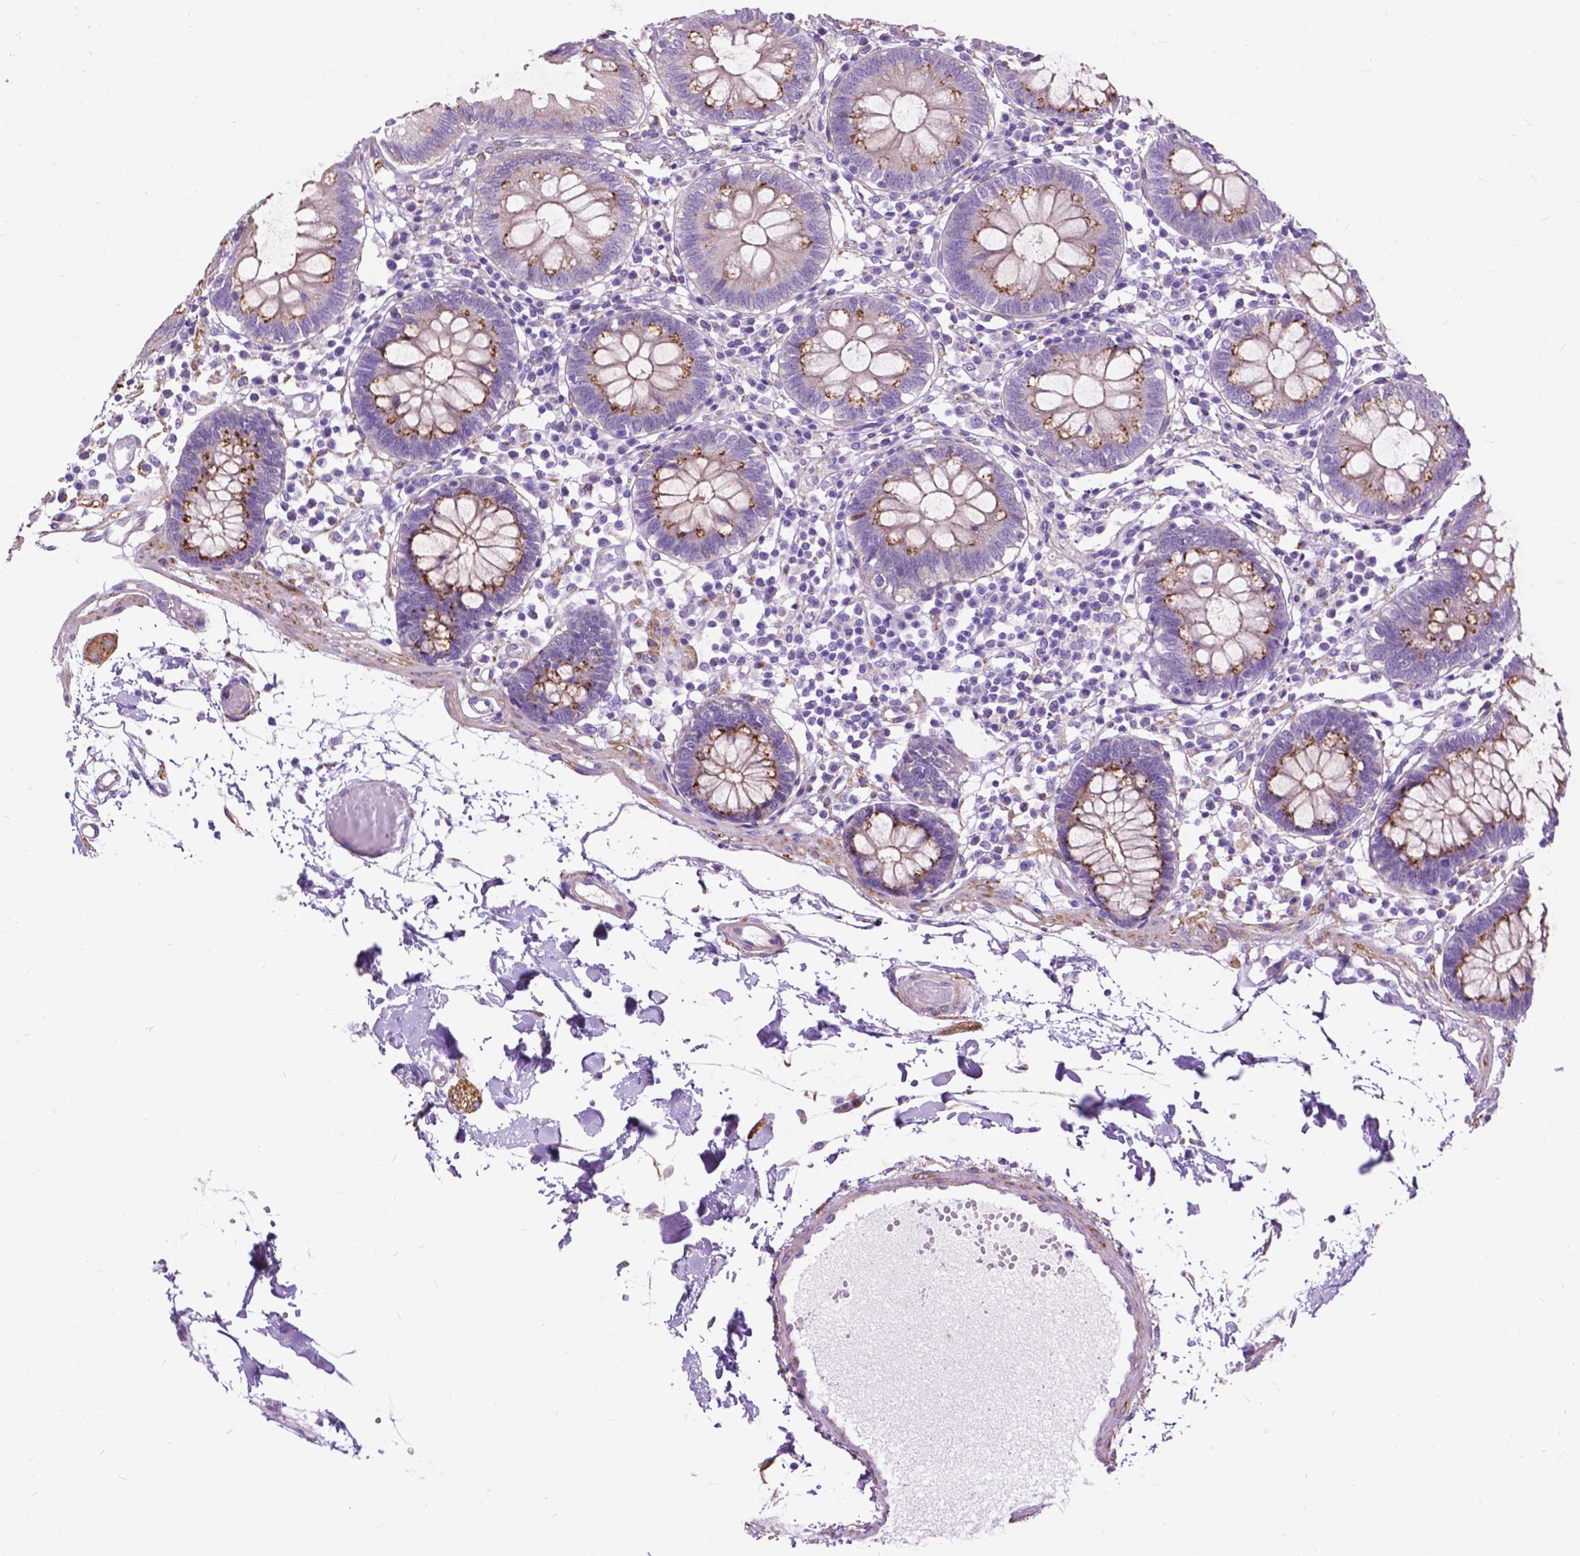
{"staining": {"intensity": "negative", "quantity": "none", "location": "none"}, "tissue": "colon", "cell_type": "Endothelial cells", "image_type": "normal", "snomed": [{"axis": "morphology", "description": "Normal tissue, NOS"}, {"axis": "morphology", "description": "Adenocarcinoma, NOS"}, {"axis": "topography", "description": "Colon"}], "caption": "Immunohistochemical staining of unremarkable colon displays no significant expression in endothelial cells.", "gene": "PCDHA12", "patient": {"sex": "male", "age": 83}}